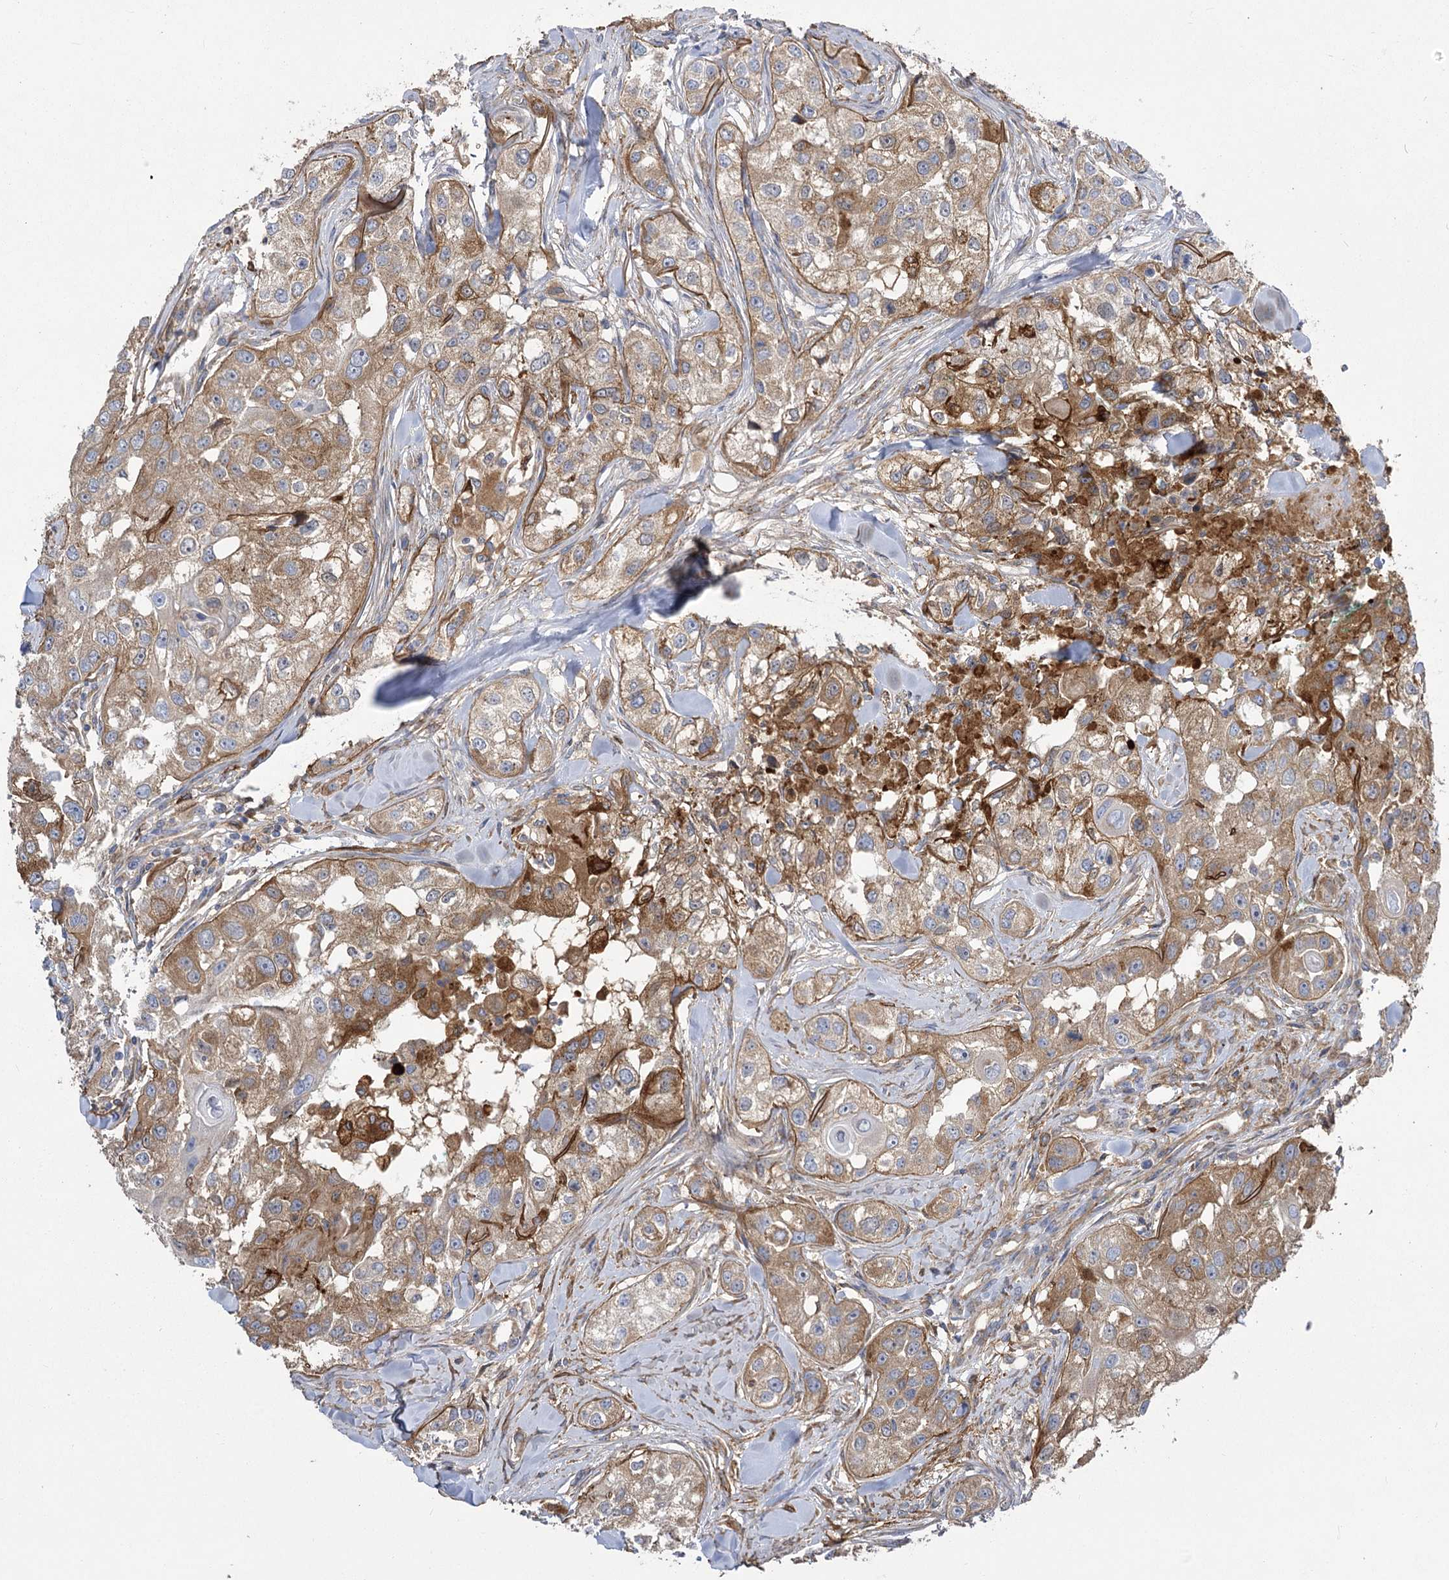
{"staining": {"intensity": "moderate", "quantity": ">75%", "location": "cytoplasmic/membranous"}, "tissue": "head and neck cancer", "cell_type": "Tumor cells", "image_type": "cancer", "snomed": [{"axis": "morphology", "description": "Normal tissue, NOS"}, {"axis": "morphology", "description": "Squamous cell carcinoma, NOS"}, {"axis": "topography", "description": "Skeletal muscle"}, {"axis": "topography", "description": "Head-Neck"}], "caption": "IHC of human head and neck squamous cell carcinoma exhibits medium levels of moderate cytoplasmic/membranous staining in about >75% of tumor cells. The staining was performed using DAB (3,3'-diaminobenzidine) to visualize the protein expression in brown, while the nuclei were stained in blue with hematoxylin (Magnification: 20x).", "gene": "RMDN2", "patient": {"sex": "male", "age": 51}}